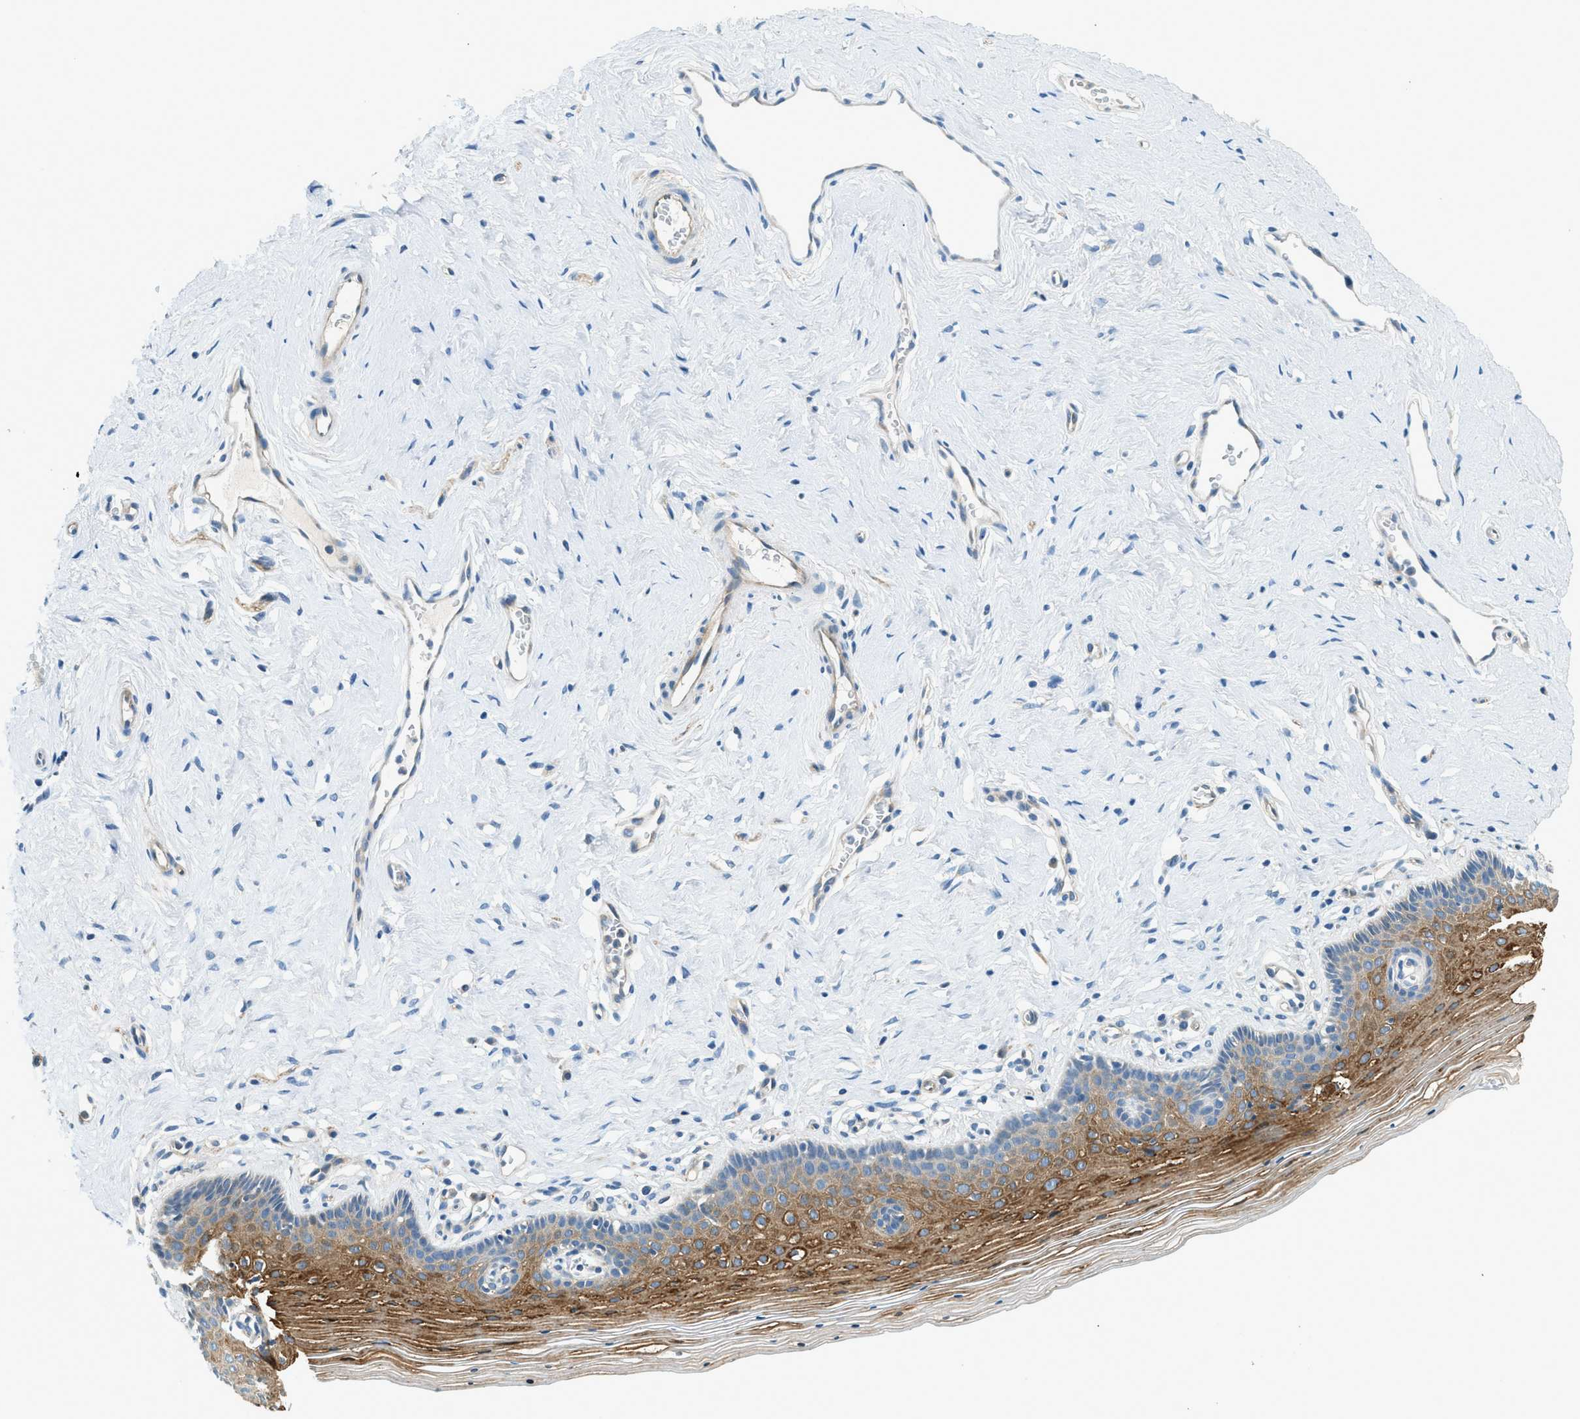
{"staining": {"intensity": "moderate", "quantity": ">75%", "location": "cytoplasmic/membranous"}, "tissue": "vagina", "cell_type": "Squamous epithelial cells", "image_type": "normal", "snomed": [{"axis": "morphology", "description": "Normal tissue, NOS"}, {"axis": "topography", "description": "Vagina"}], "caption": "Squamous epithelial cells display medium levels of moderate cytoplasmic/membranous expression in approximately >75% of cells in unremarkable human vagina.", "gene": "ZNF367", "patient": {"sex": "female", "age": 32}}